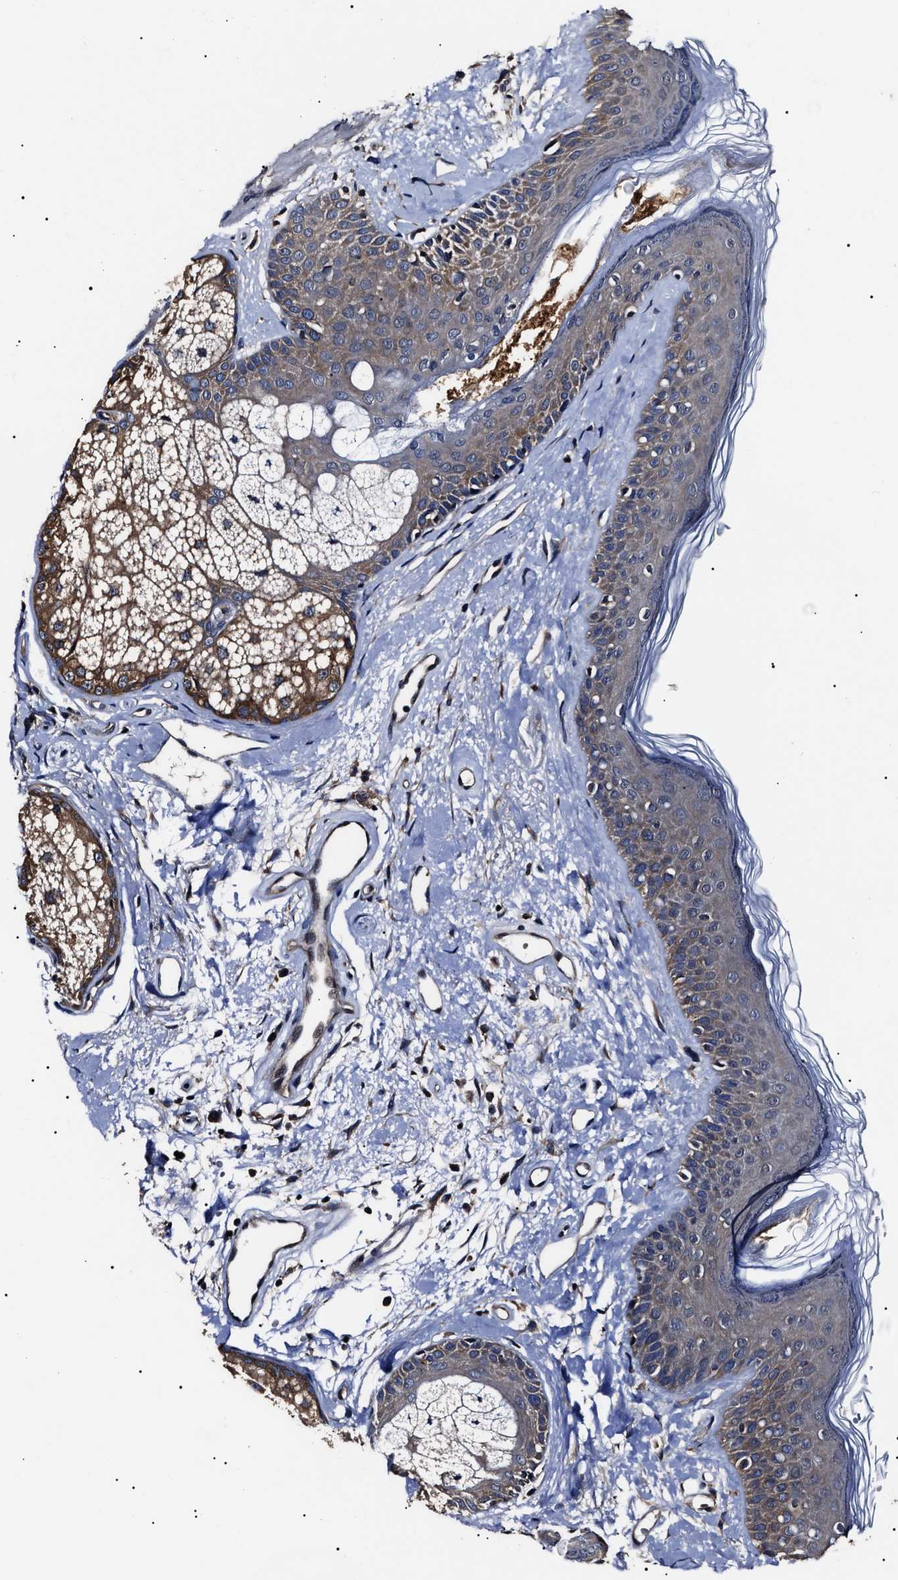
{"staining": {"intensity": "moderate", "quantity": "25%-75%", "location": "cytoplasmic/membranous"}, "tissue": "oral mucosa", "cell_type": "Squamous epithelial cells", "image_type": "normal", "snomed": [{"axis": "morphology", "description": "Normal tissue, NOS"}, {"axis": "topography", "description": "Skin"}, {"axis": "topography", "description": "Oral tissue"}], "caption": "Moderate cytoplasmic/membranous expression is present in approximately 25%-75% of squamous epithelial cells in benign oral mucosa. The staining is performed using DAB brown chromogen to label protein expression. The nuclei are counter-stained blue using hematoxylin.", "gene": "CCT8", "patient": {"sex": "male", "age": 84}}